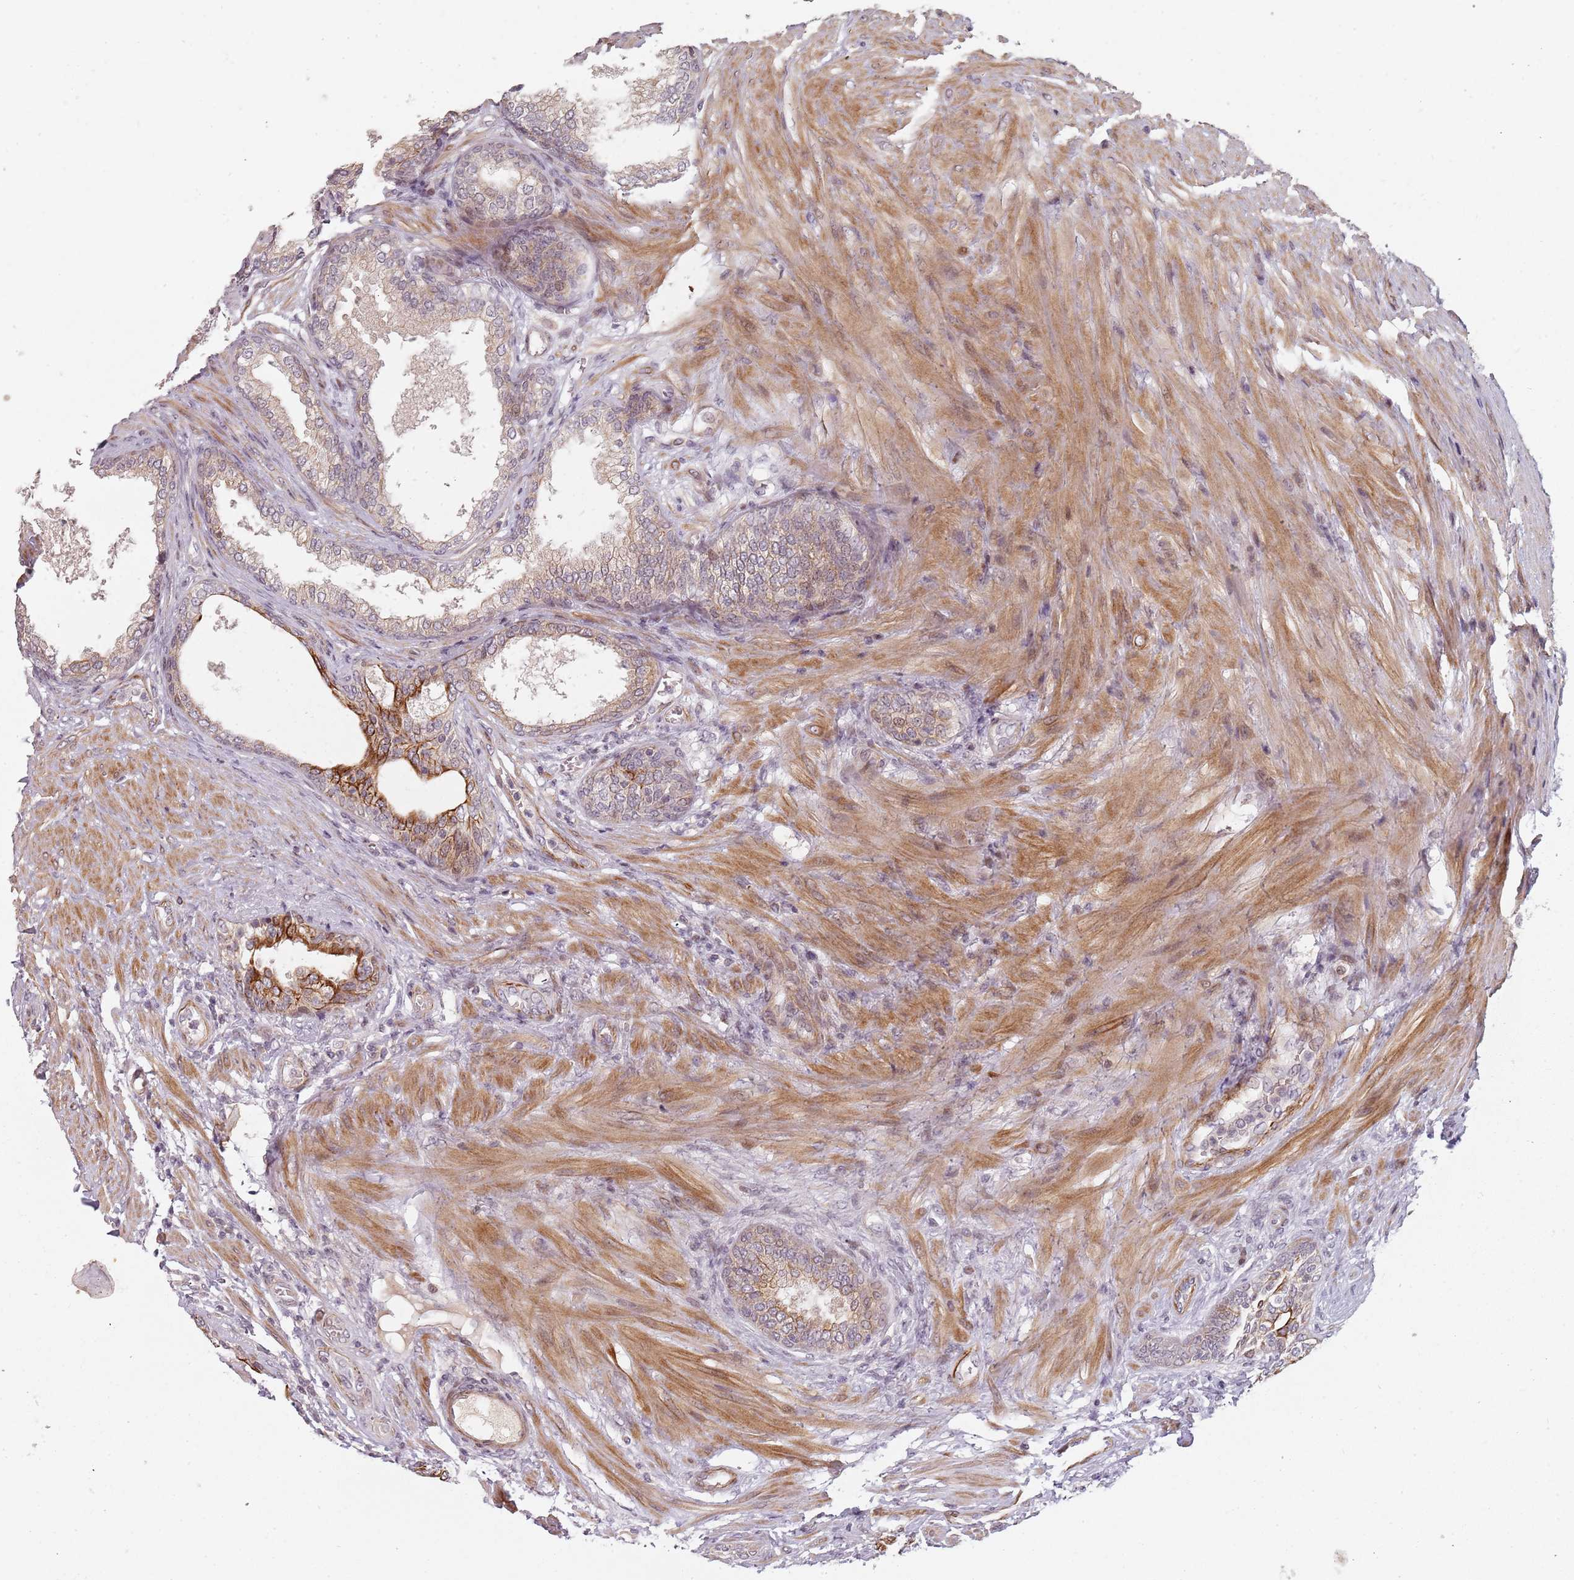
{"staining": {"intensity": "strong", "quantity": "25%-75%", "location": "cytoplasmic/membranous"}, "tissue": "prostate", "cell_type": "Glandular cells", "image_type": "normal", "snomed": [{"axis": "morphology", "description": "Normal tissue, NOS"}, {"axis": "topography", "description": "Prostate"}], "caption": "Prostate stained for a protein (brown) demonstrates strong cytoplasmic/membranous positive positivity in about 25%-75% of glandular cells.", "gene": "RPS6KA2", "patient": {"sex": "male", "age": 76}}